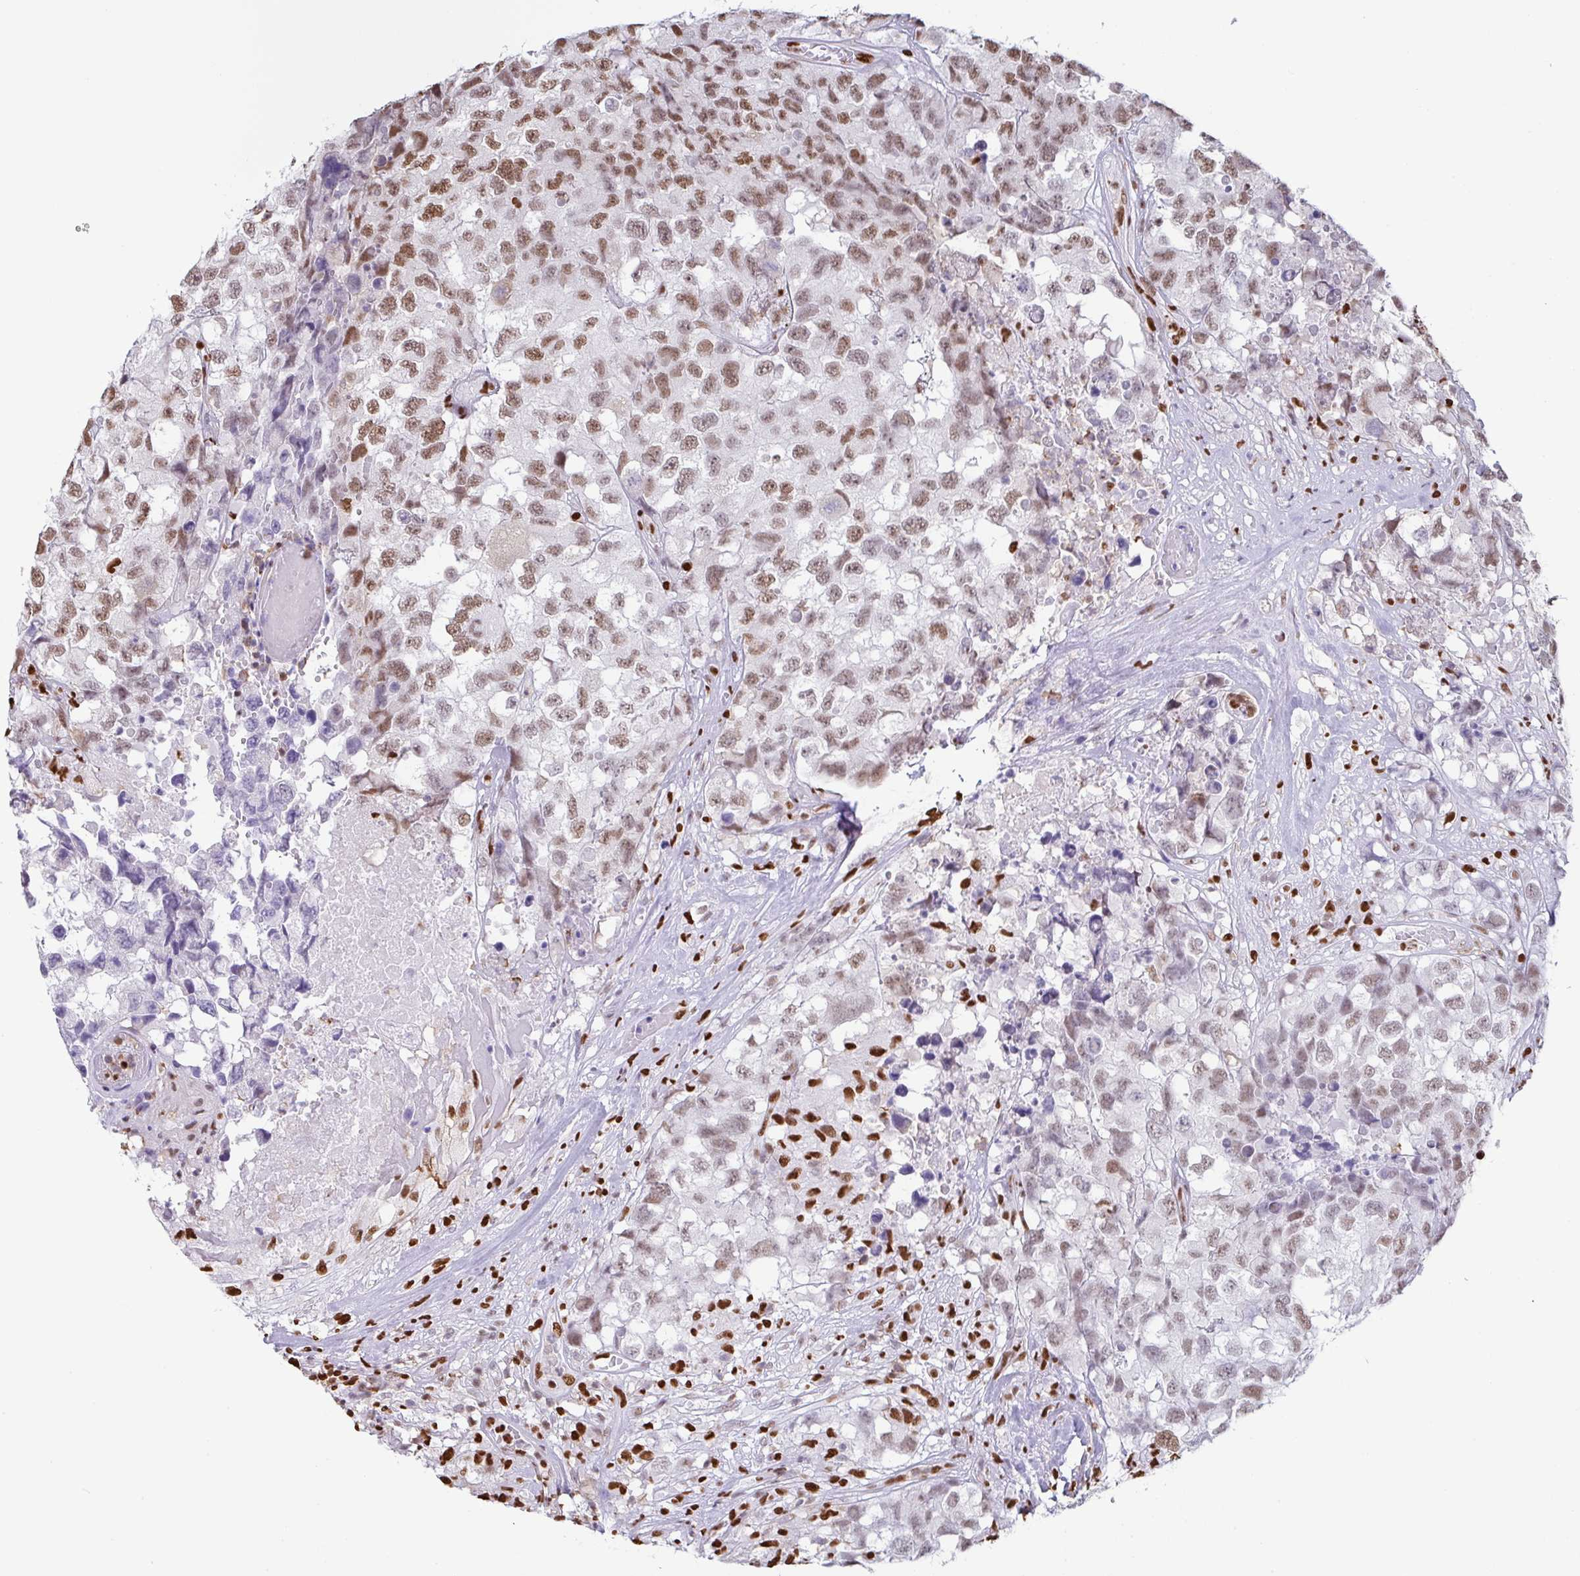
{"staining": {"intensity": "moderate", "quantity": ">75%", "location": "nuclear"}, "tissue": "testis cancer", "cell_type": "Tumor cells", "image_type": "cancer", "snomed": [{"axis": "morphology", "description": "Carcinoma, Embryonal, NOS"}, {"axis": "topography", "description": "Testis"}], "caption": "Human testis embryonal carcinoma stained with a brown dye demonstrates moderate nuclear positive expression in approximately >75% of tumor cells.", "gene": "BTBD10", "patient": {"sex": "male", "age": 83}}